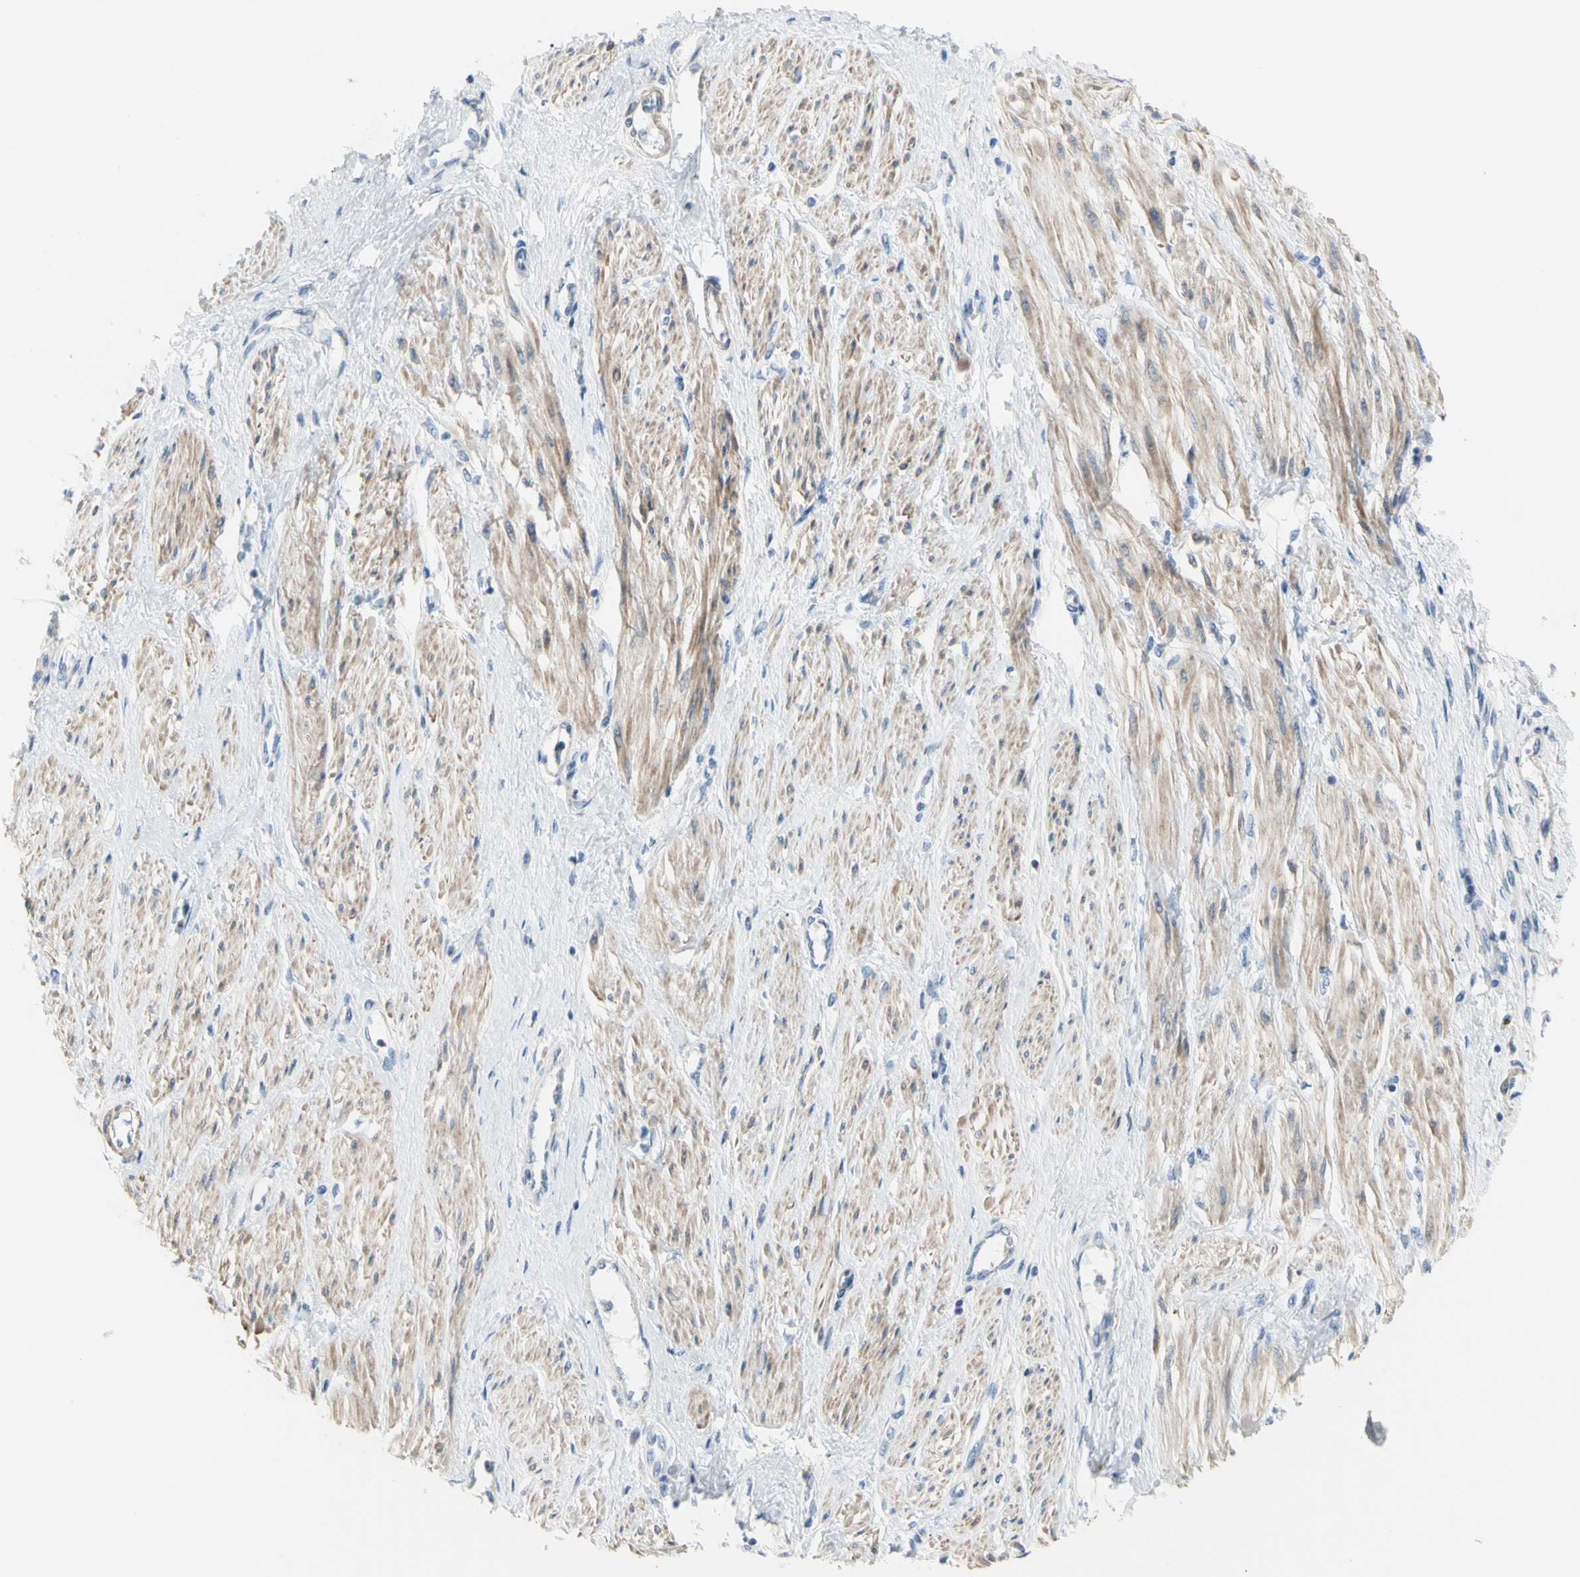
{"staining": {"intensity": "weak", "quantity": "25%-75%", "location": "cytoplasmic/membranous"}, "tissue": "smooth muscle", "cell_type": "Smooth muscle cells", "image_type": "normal", "snomed": [{"axis": "morphology", "description": "Normal tissue, NOS"}, {"axis": "topography", "description": "Smooth muscle"}, {"axis": "topography", "description": "Uterus"}], "caption": "Immunohistochemical staining of normal smooth muscle exhibits 25%-75% levels of weak cytoplasmic/membranous protein positivity in about 25%-75% of smooth muscle cells. The staining is performed using DAB brown chromogen to label protein expression. The nuclei are counter-stained blue using hematoxylin.", "gene": "B4GALT3", "patient": {"sex": "female", "age": 39}}